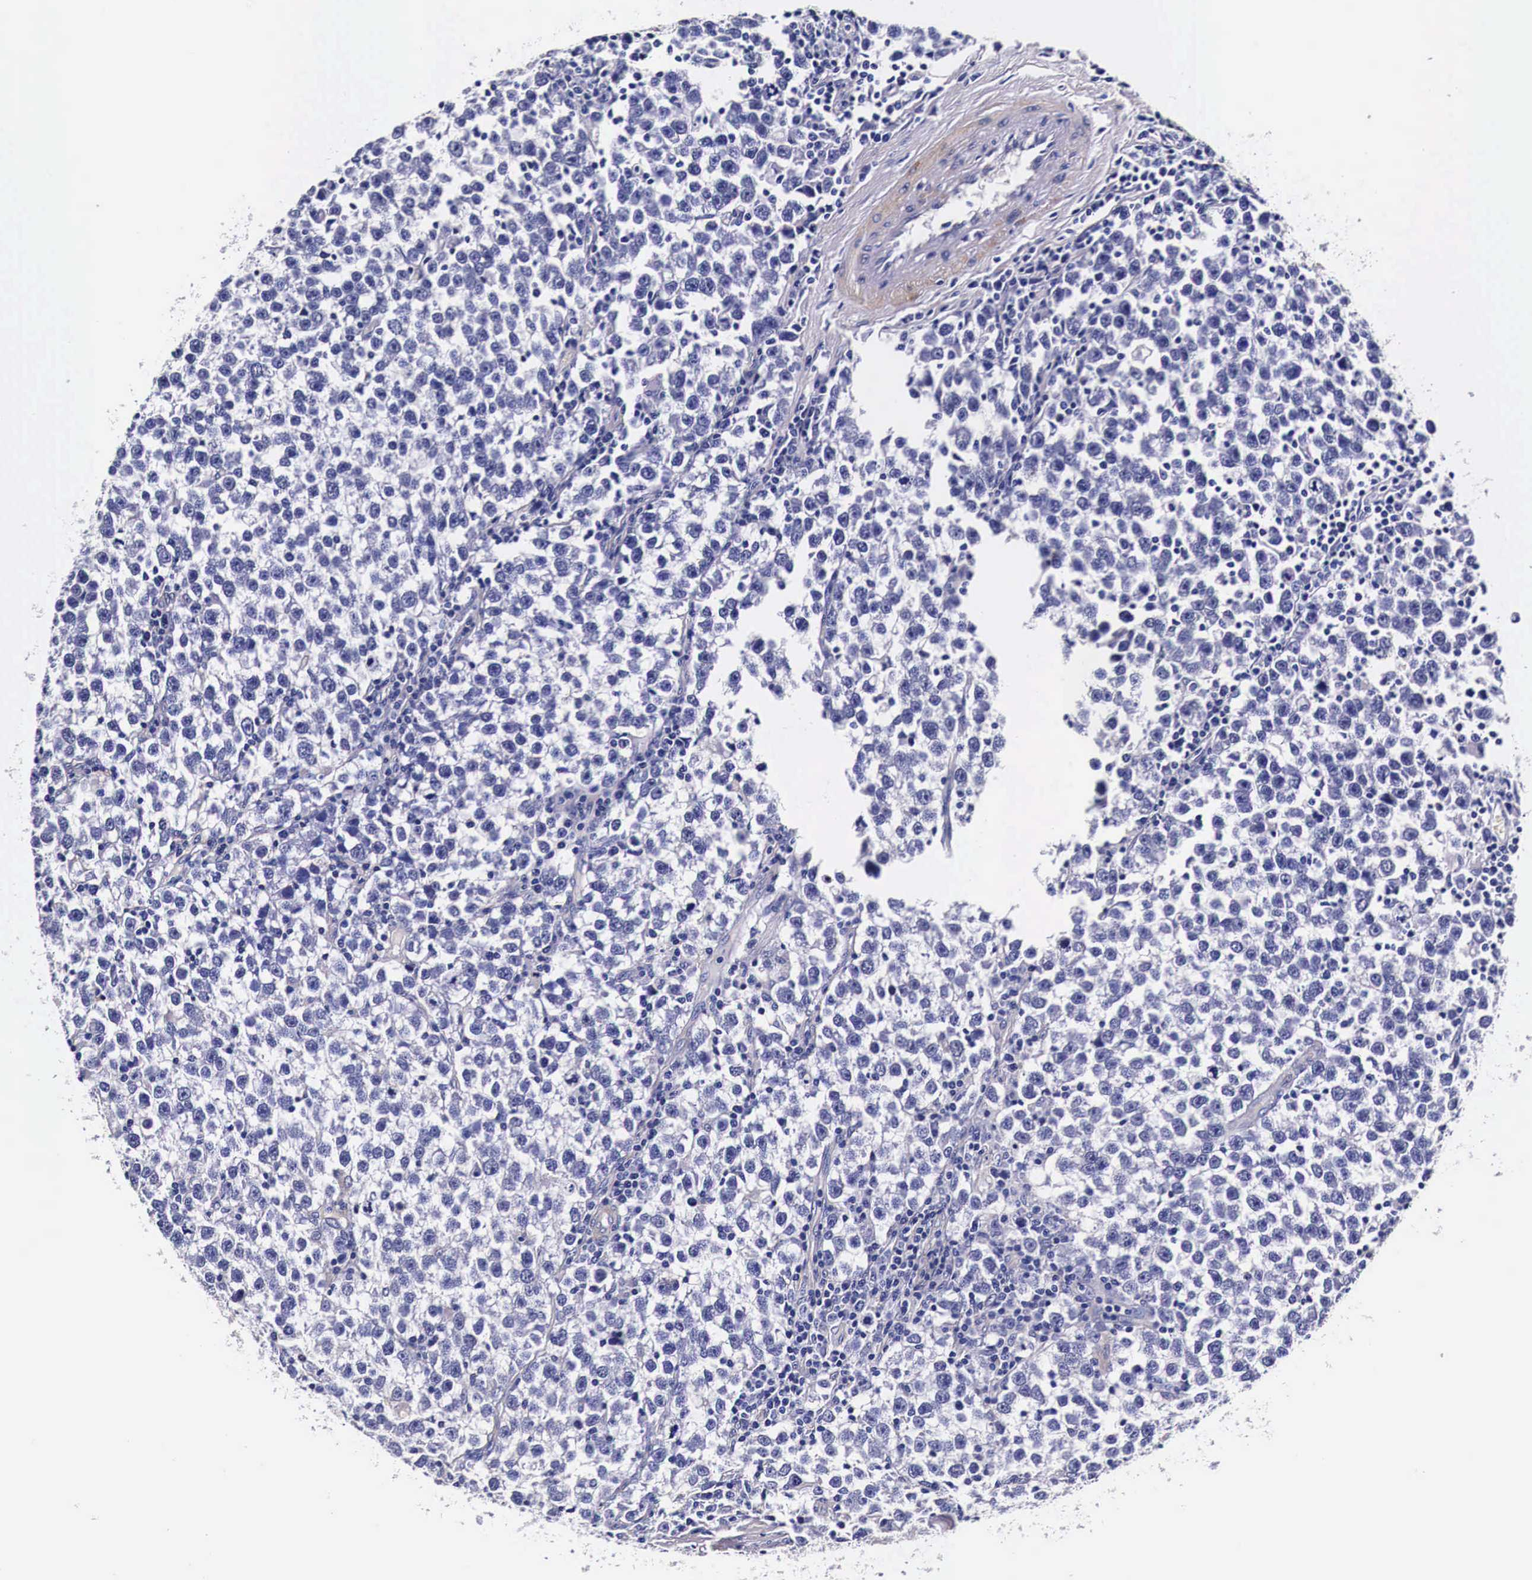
{"staining": {"intensity": "negative", "quantity": "none", "location": "none"}, "tissue": "testis cancer", "cell_type": "Tumor cells", "image_type": "cancer", "snomed": [{"axis": "morphology", "description": "Seminoma, NOS"}, {"axis": "topography", "description": "Testis"}], "caption": "Immunohistochemistry (IHC) of testis cancer displays no expression in tumor cells.", "gene": "HSPB1", "patient": {"sex": "male", "age": 43}}